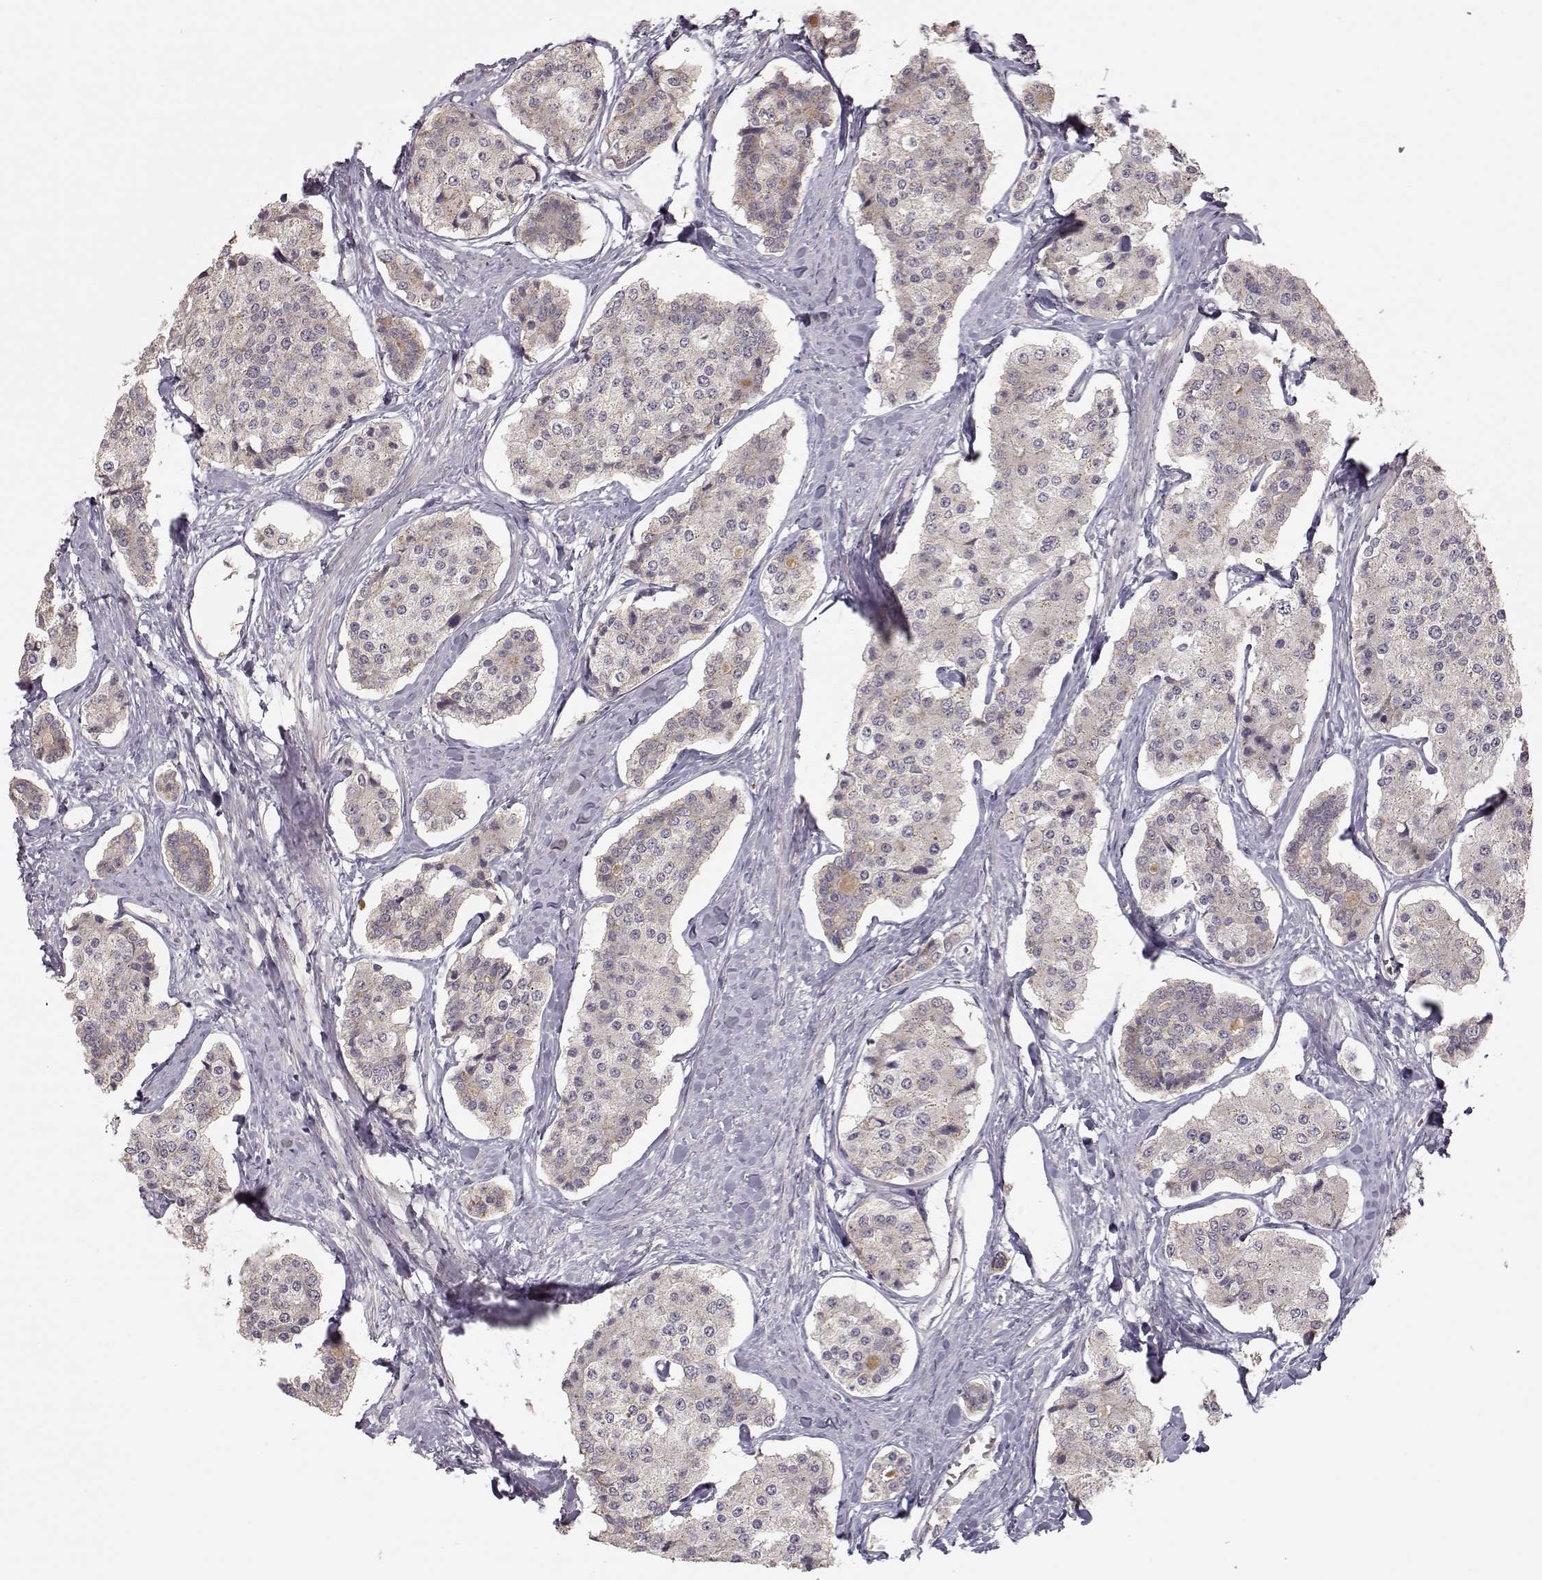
{"staining": {"intensity": "negative", "quantity": "none", "location": "none"}, "tissue": "carcinoid", "cell_type": "Tumor cells", "image_type": "cancer", "snomed": [{"axis": "morphology", "description": "Carcinoid, malignant, NOS"}, {"axis": "topography", "description": "Small intestine"}], "caption": "High power microscopy histopathology image of an immunohistochemistry image of carcinoid, revealing no significant positivity in tumor cells.", "gene": "PNMT", "patient": {"sex": "female", "age": 65}}